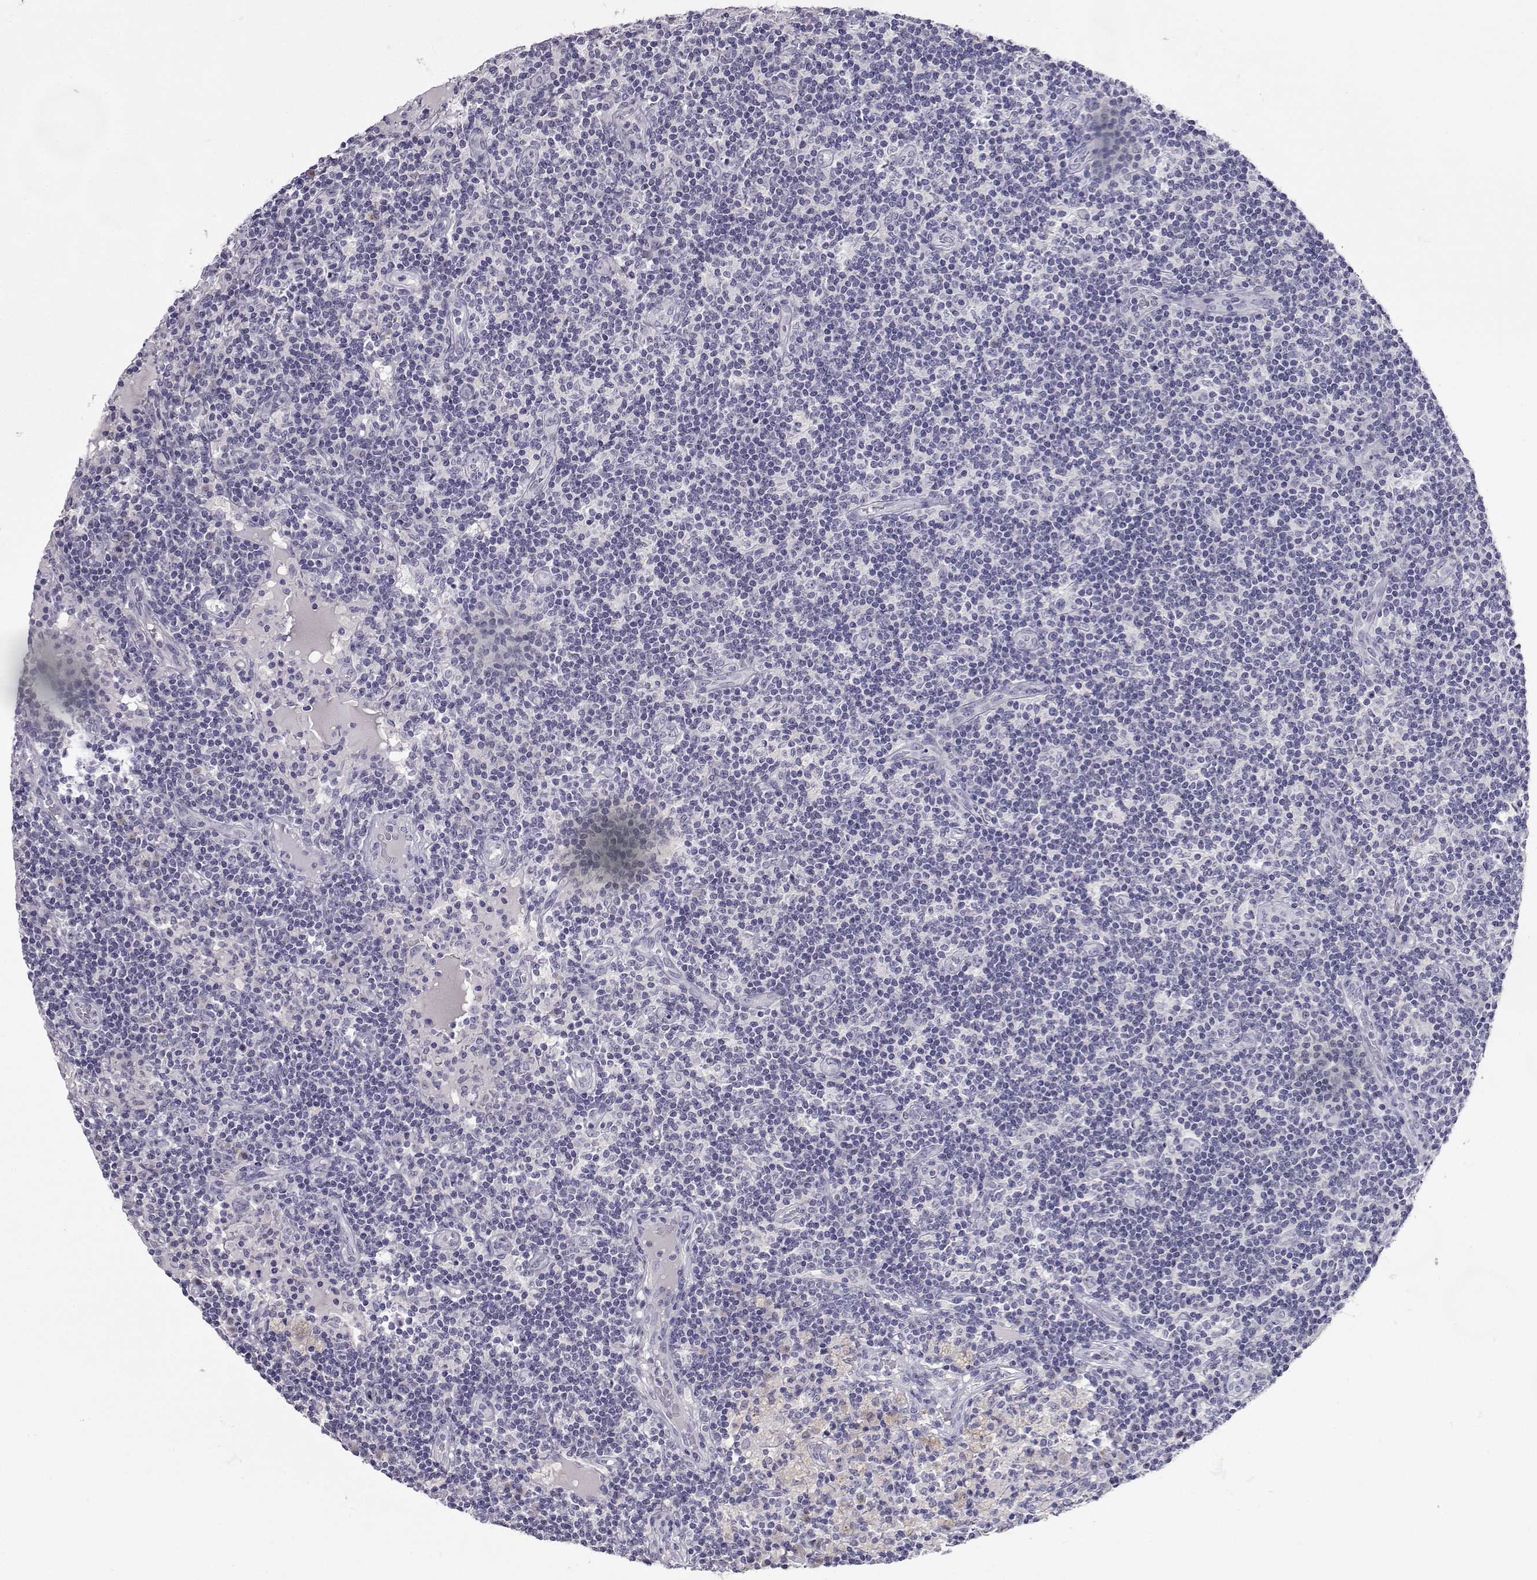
{"staining": {"intensity": "negative", "quantity": "none", "location": "none"}, "tissue": "lymph node", "cell_type": "Germinal center cells", "image_type": "normal", "snomed": [{"axis": "morphology", "description": "Normal tissue, NOS"}, {"axis": "topography", "description": "Lymph node"}], "caption": "Image shows no significant protein staining in germinal center cells of normal lymph node. Brightfield microscopy of IHC stained with DAB (3,3'-diaminobenzidine) (brown) and hematoxylin (blue), captured at high magnification.", "gene": "SLC6A3", "patient": {"sex": "female", "age": 72}}